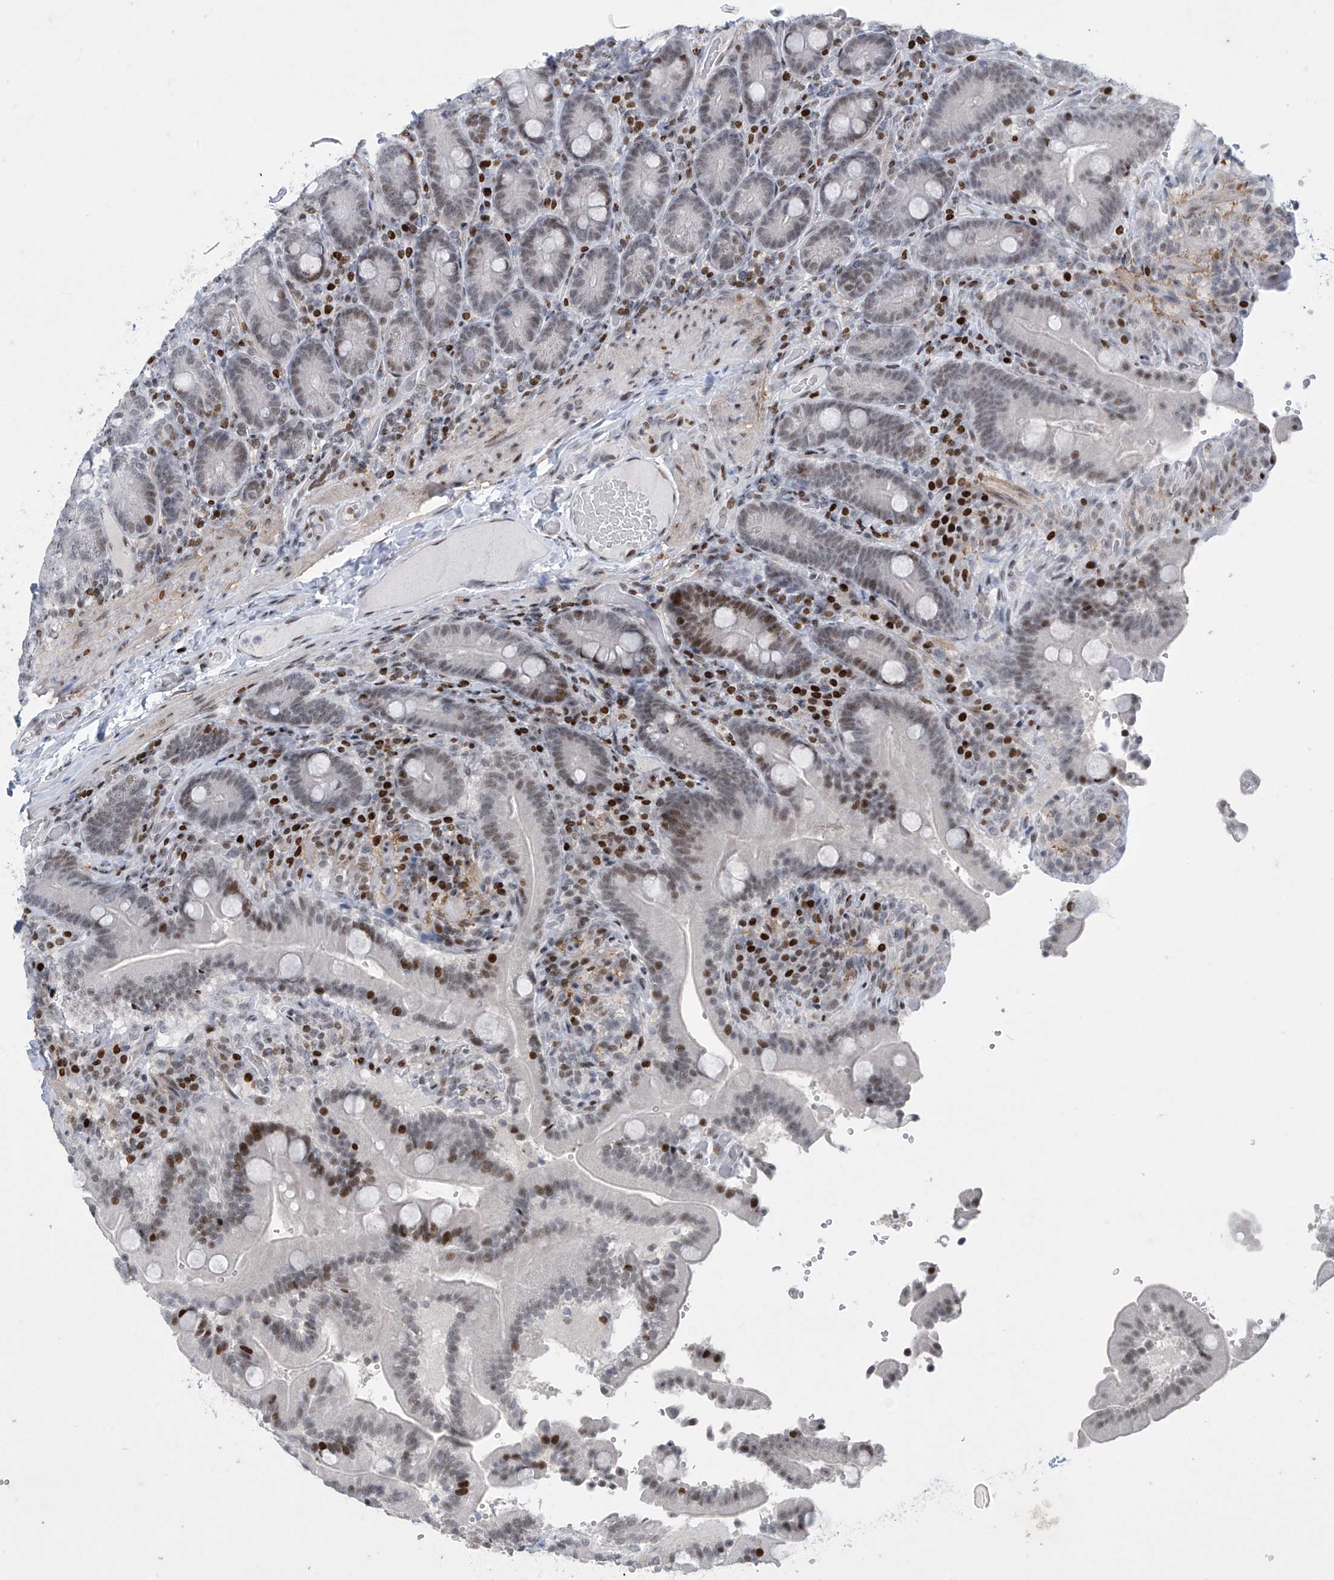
{"staining": {"intensity": "moderate", "quantity": "25%-75%", "location": "nuclear"}, "tissue": "duodenum", "cell_type": "Glandular cells", "image_type": "normal", "snomed": [{"axis": "morphology", "description": "Normal tissue, NOS"}, {"axis": "topography", "description": "Duodenum"}], "caption": "Moderate nuclear positivity for a protein is seen in about 25%-75% of glandular cells of benign duodenum using immunohistochemistry.", "gene": "RFX7", "patient": {"sex": "female", "age": 62}}